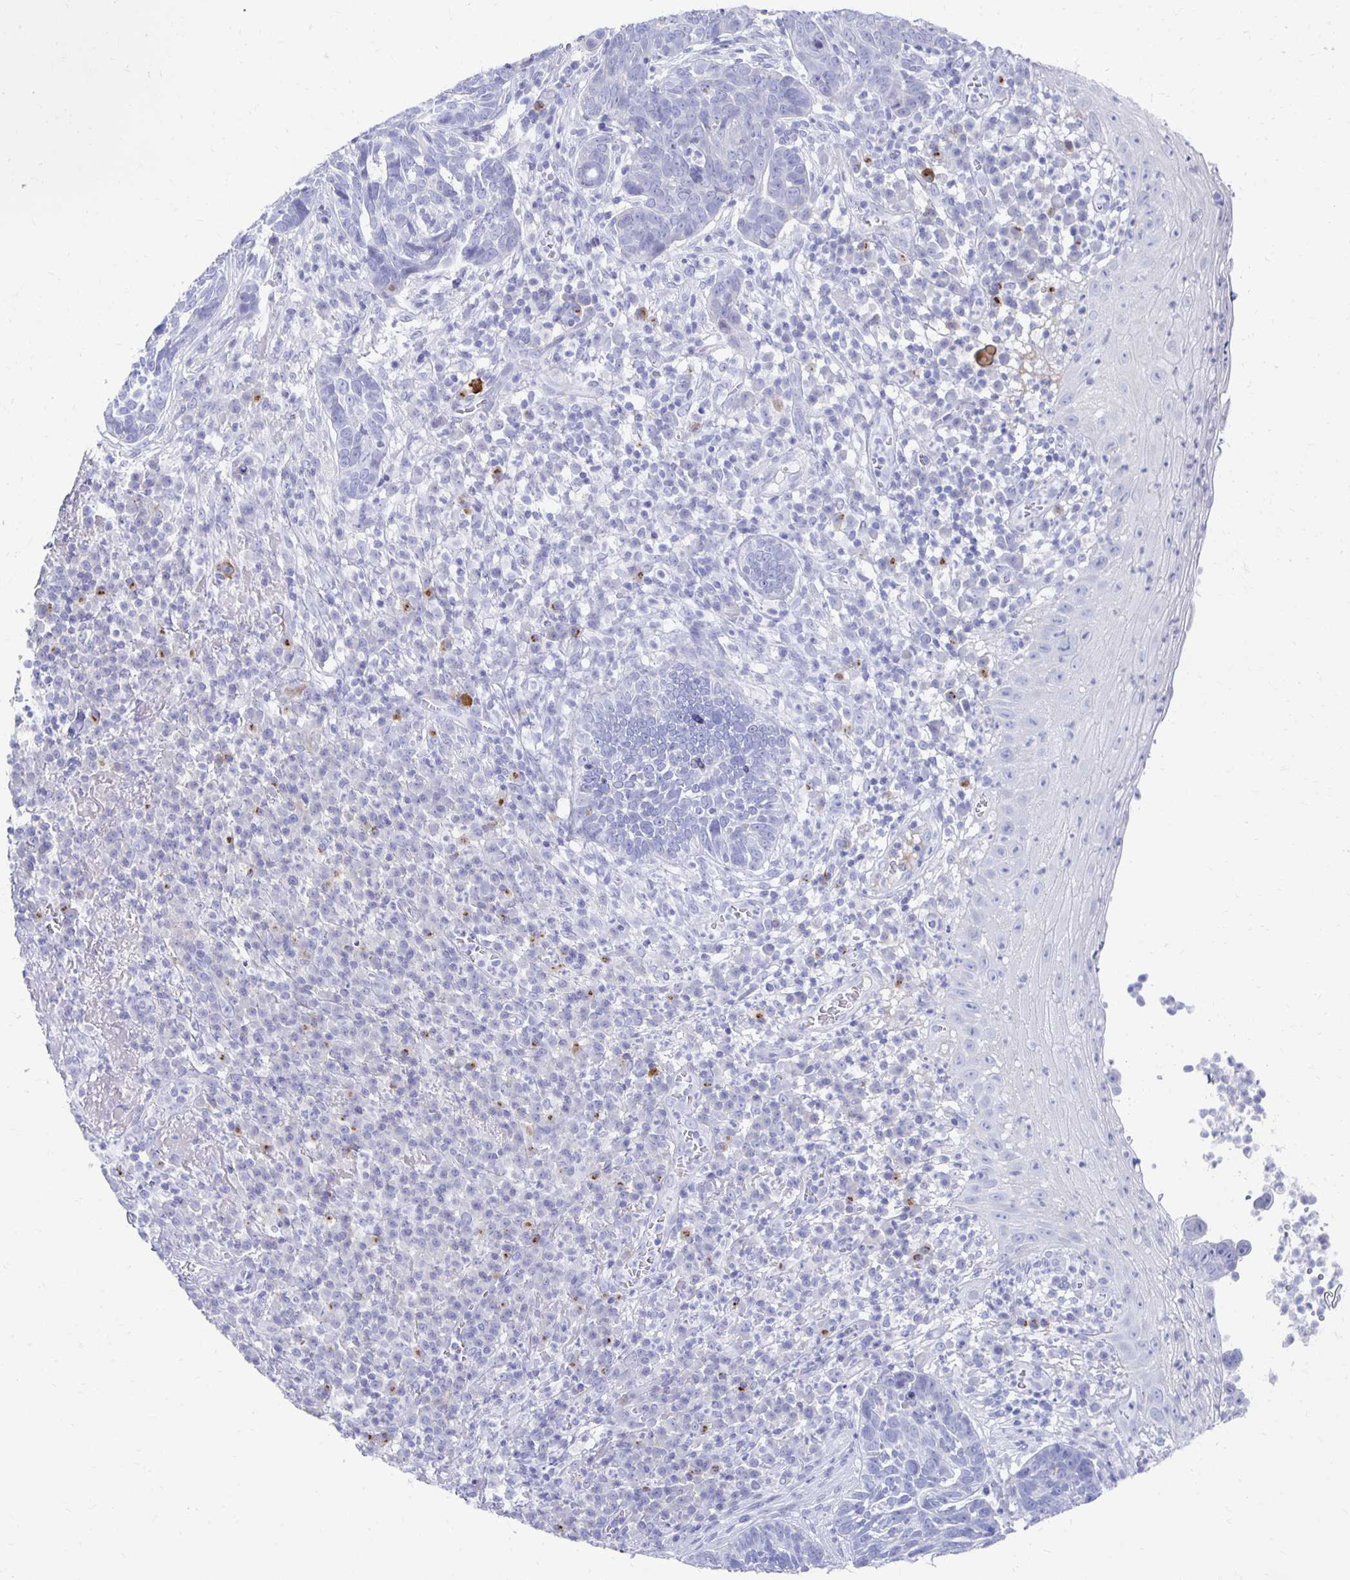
{"staining": {"intensity": "negative", "quantity": "none", "location": "none"}, "tissue": "skin cancer", "cell_type": "Tumor cells", "image_type": "cancer", "snomed": [{"axis": "morphology", "description": "Basal cell carcinoma"}, {"axis": "topography", "description": "Skin"}, {"axis": "topography", "description": "Skin of face"}], "caption": "Basal cell carcinoma (skin) was stained to show a protein in brown. There is no significant staining in tumor cells.", "gene": "PRDM7", "patient": {"sex": "female", "age": 95}}